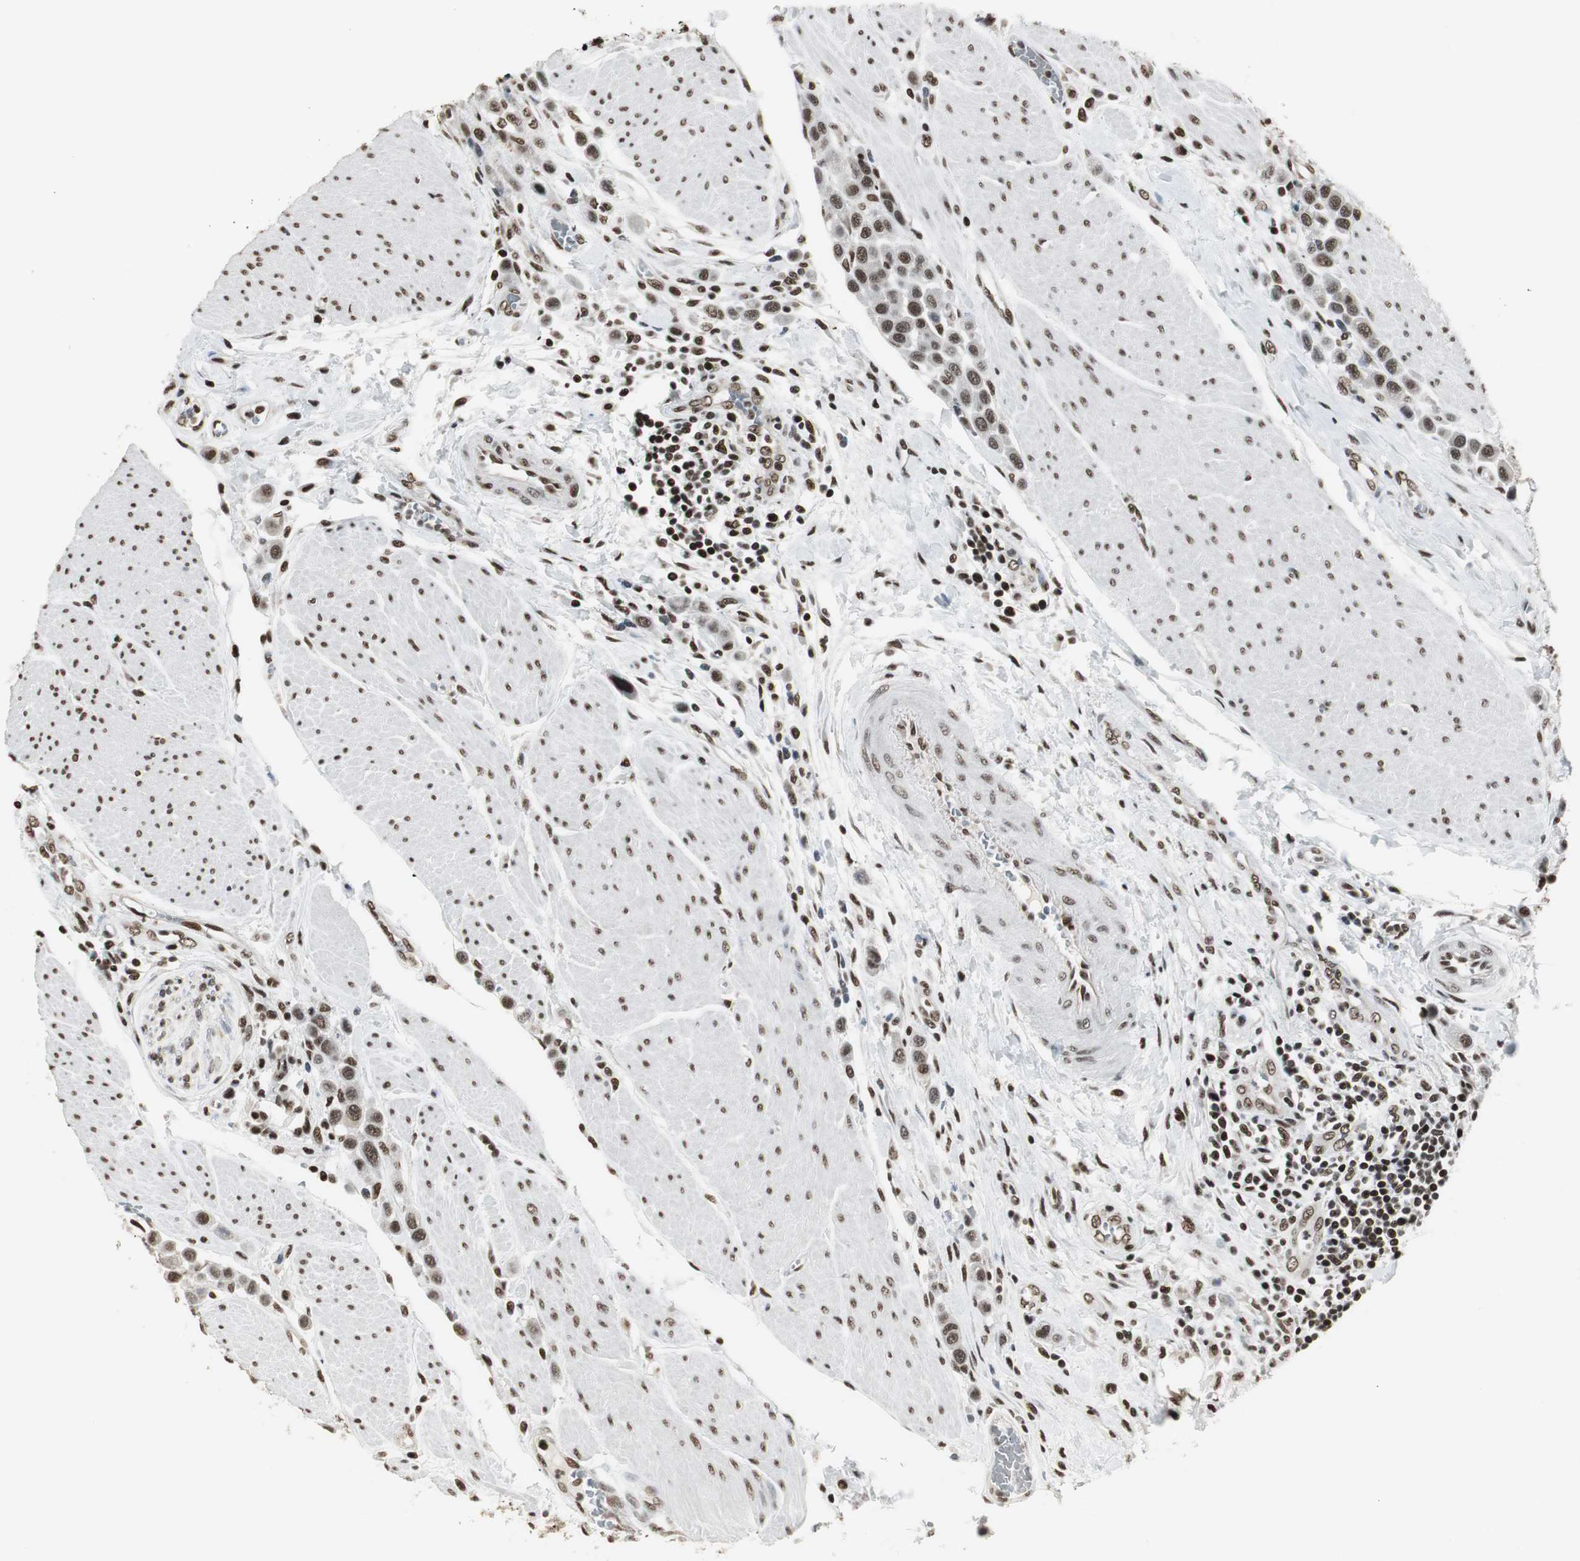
{"staining": {"intensity": "strong", "quantity": ">75%", "location": "nuclear"}, "tissue": "urothelial cancer", "cell_type": "Tumor cells", "image_type": "cancer", "snomed": [{"axis": "morphology", "description": "Urothelial carcinoma, High grade"}, {"axis": "topography", "description": "Urinary bladder"}], "caption": "Human urothelial cancer stained for a protein (brown) demonstrates strong nuclear positive positivity in about >75% of tumor cells.", "gene": "PARN", "patient": {"sex": "male", "age": 50}}